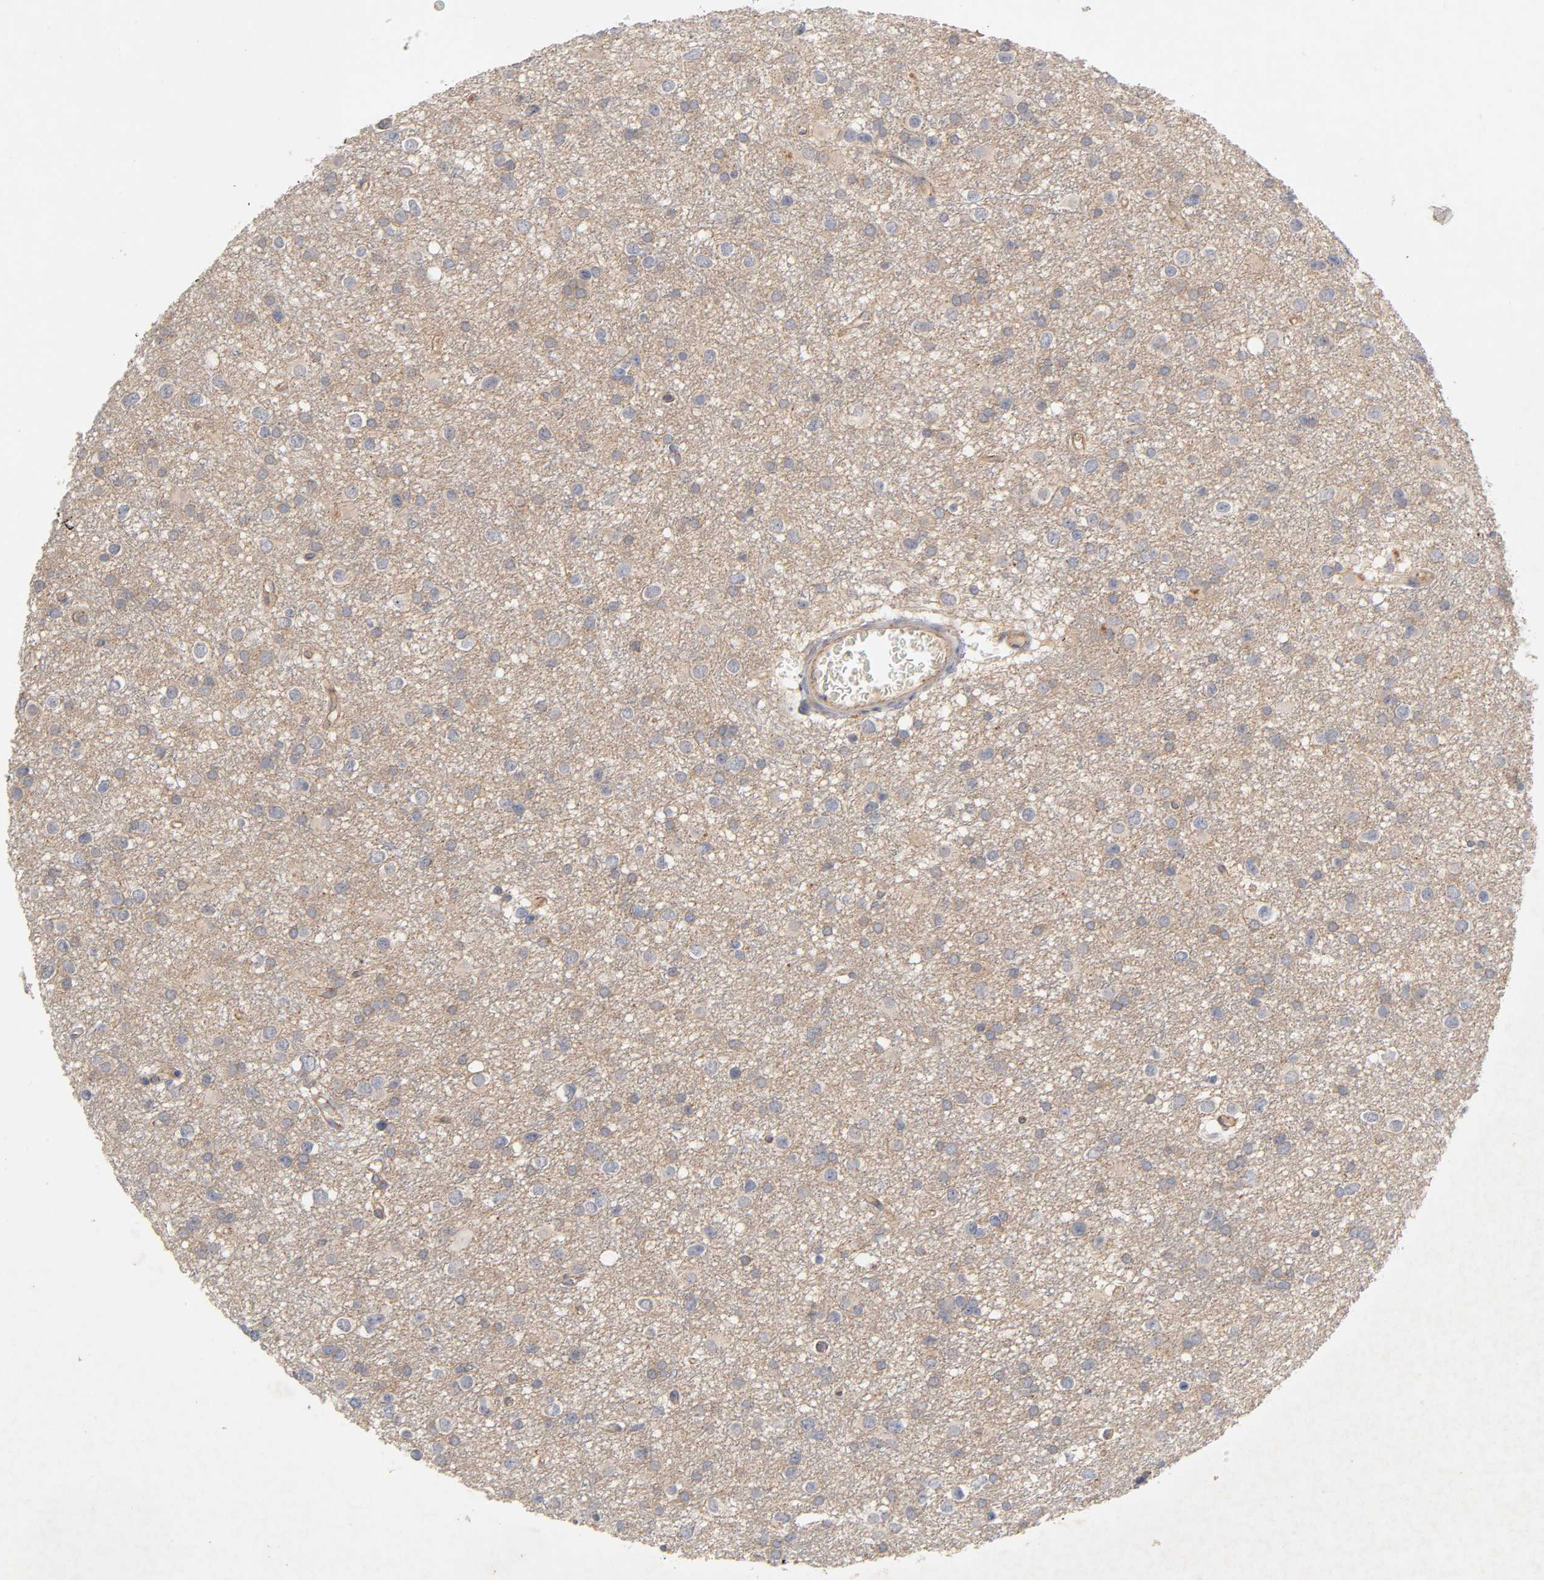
{"staining": {"intensity": "weak", "quantity": ">75%", "location": "cytoplasmic/membranous"}, "tissue": "glioma", "cell_type": "Tumor cells", "image_type": "cancer", "snomed": [{"axis": "morphology", "description": "Glioma, malignant, Low grade"}, {"axis": "topography", "description": "Brain"}], "caption": "Weak cytoplasmic/membranous staining for a protein is seen in about >75% of tumor cells of glioma using IHC.", "gene": "PDZD11", "patient": {"sex": "male", "age": 42}}